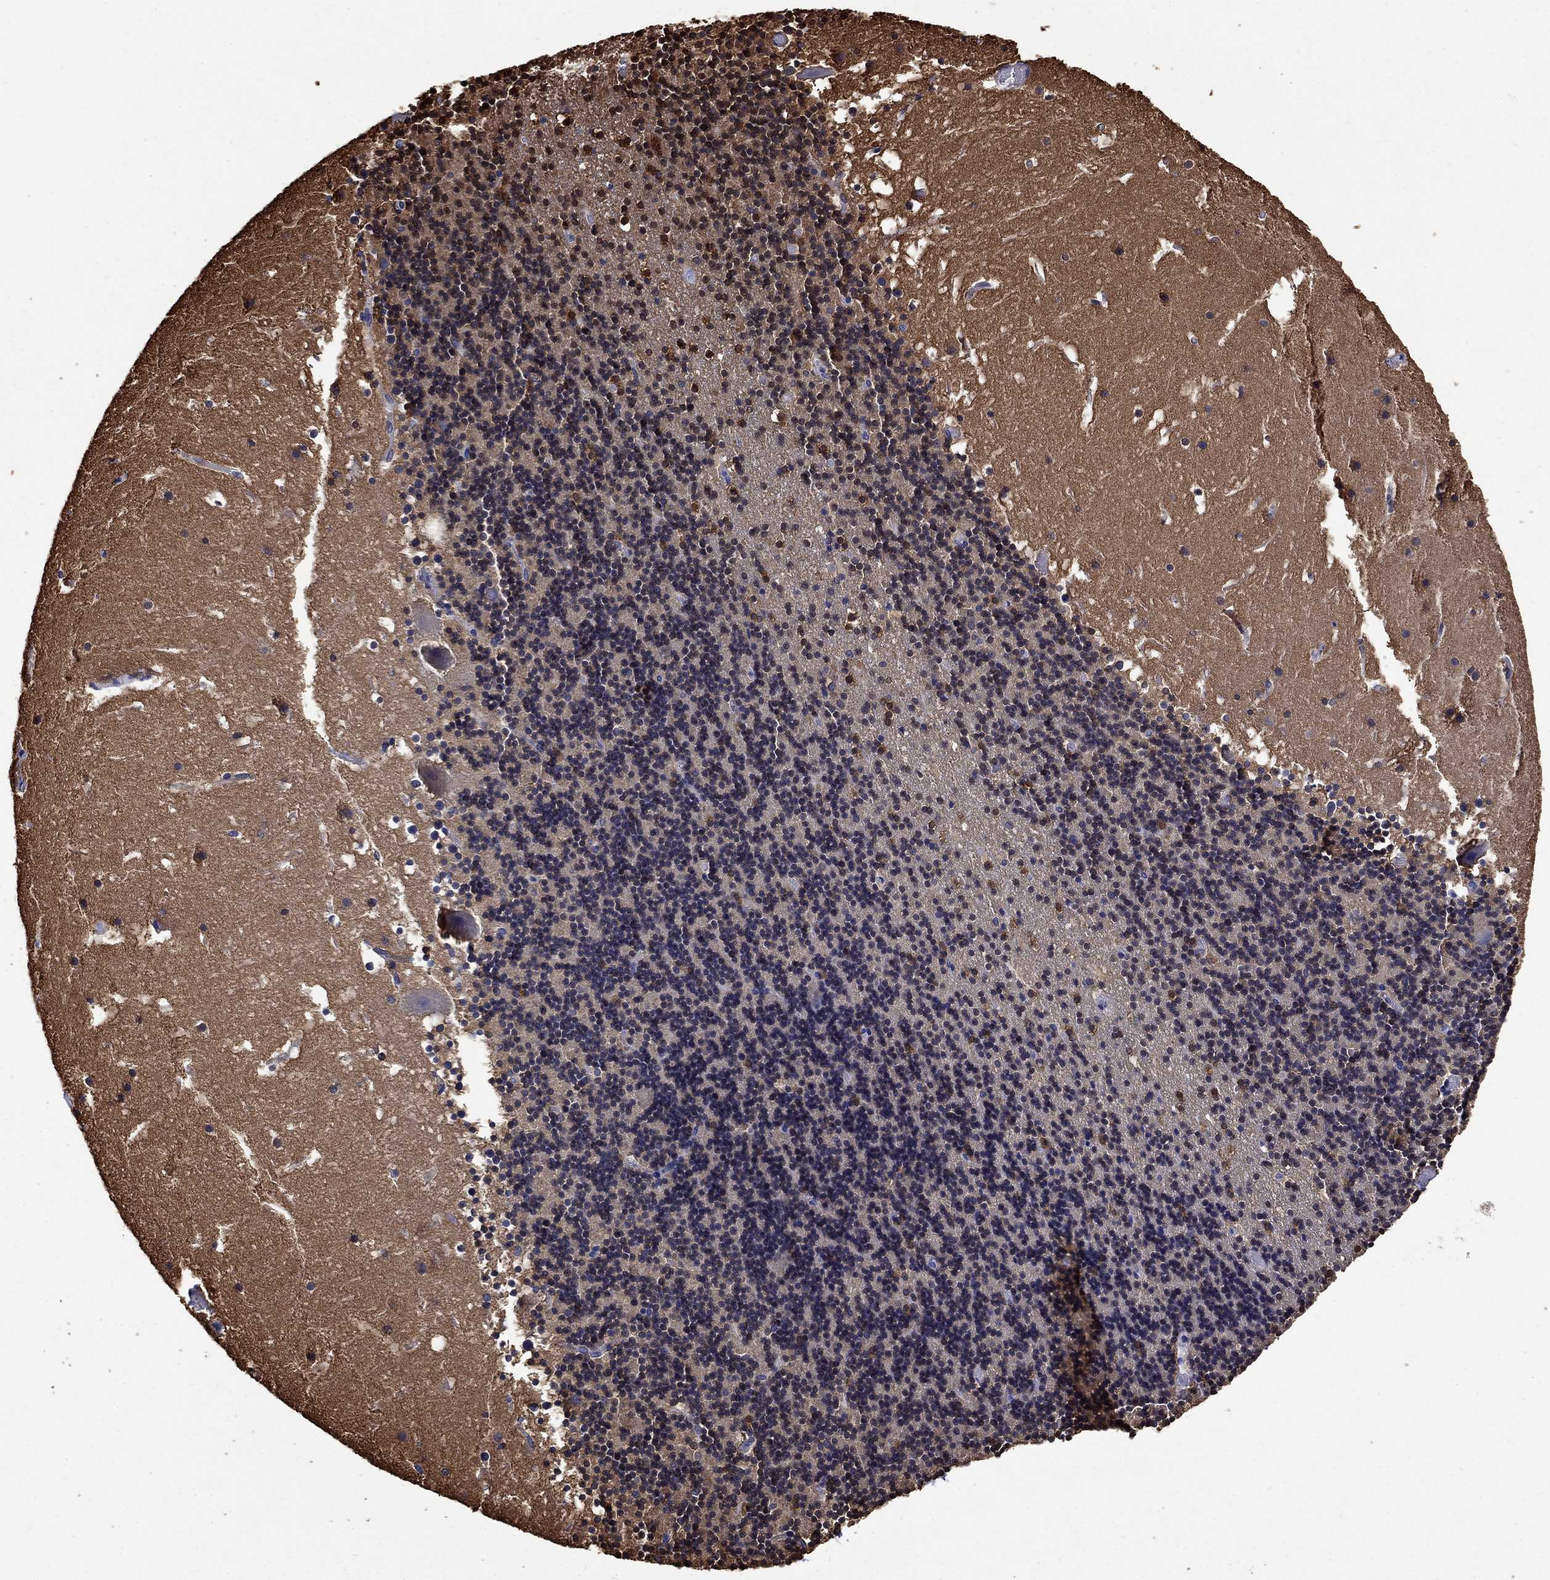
{"staining": {"intensity": "strong", "quantity": "<25%", "location": "cytoplasmic/membranous,nuclear"}, "tissue": "cerebellum", "cell_type": "Cells in granular layer", "image_type": "normal", "snomed": [{"axis": "morphology", "description": "Normal tissue, NOS"}, {"axis": "topography", "description": "Cerebellum"}], "caption": "Immunohistochemistry micrograph of benign human cerebellum stained for a protein (brown), which displays medium levels of strong cytoplasmic/membranous,nuclear positivity in about <25% of cells in granular layer.", "gene": "DPYSL2", "patient": {"sex": "male", "age": 37}}